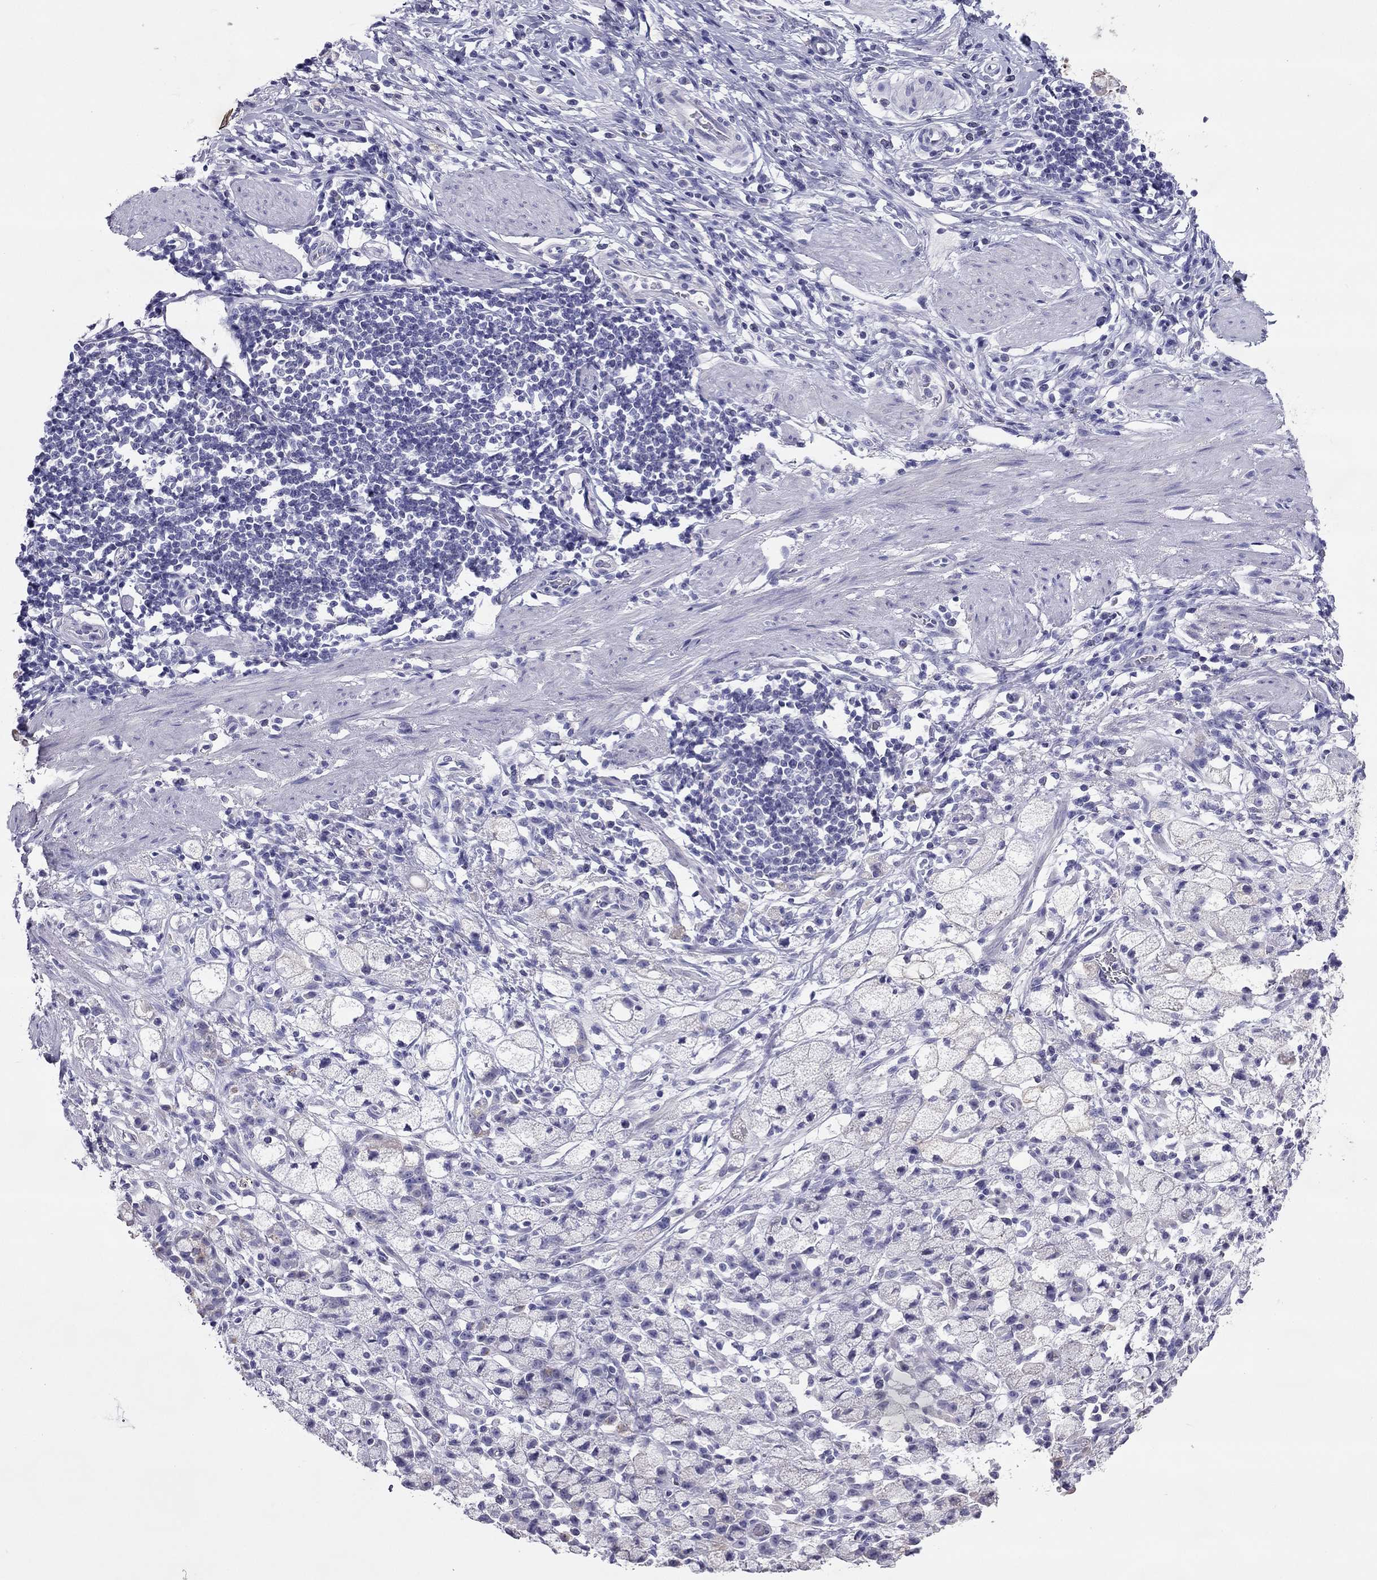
{"staining": {"intensity": "weak", "quantity": "25%-75%", "location": "cytoplasmic/membranous"}, "tissue": "stomach cancer", "cell_type": "Tumor cells", "image_type": "cancer", "snomed": [{"axis": "morphology", "description": "Adenocarcinoma, NOS"}, {"axis": "topography", "description": "Stomach"}], "caption": "Protein staining of stomach cancer (adenocarcinoma) tissue demonstrates weak cytoplasmic/membranous staining in about 25%-75% of tumor cells. (Brightfield microscopy of DAB IHC at high magnification).", "gene": "MAEL", "patient": {"sex": "male", "age": 58}}